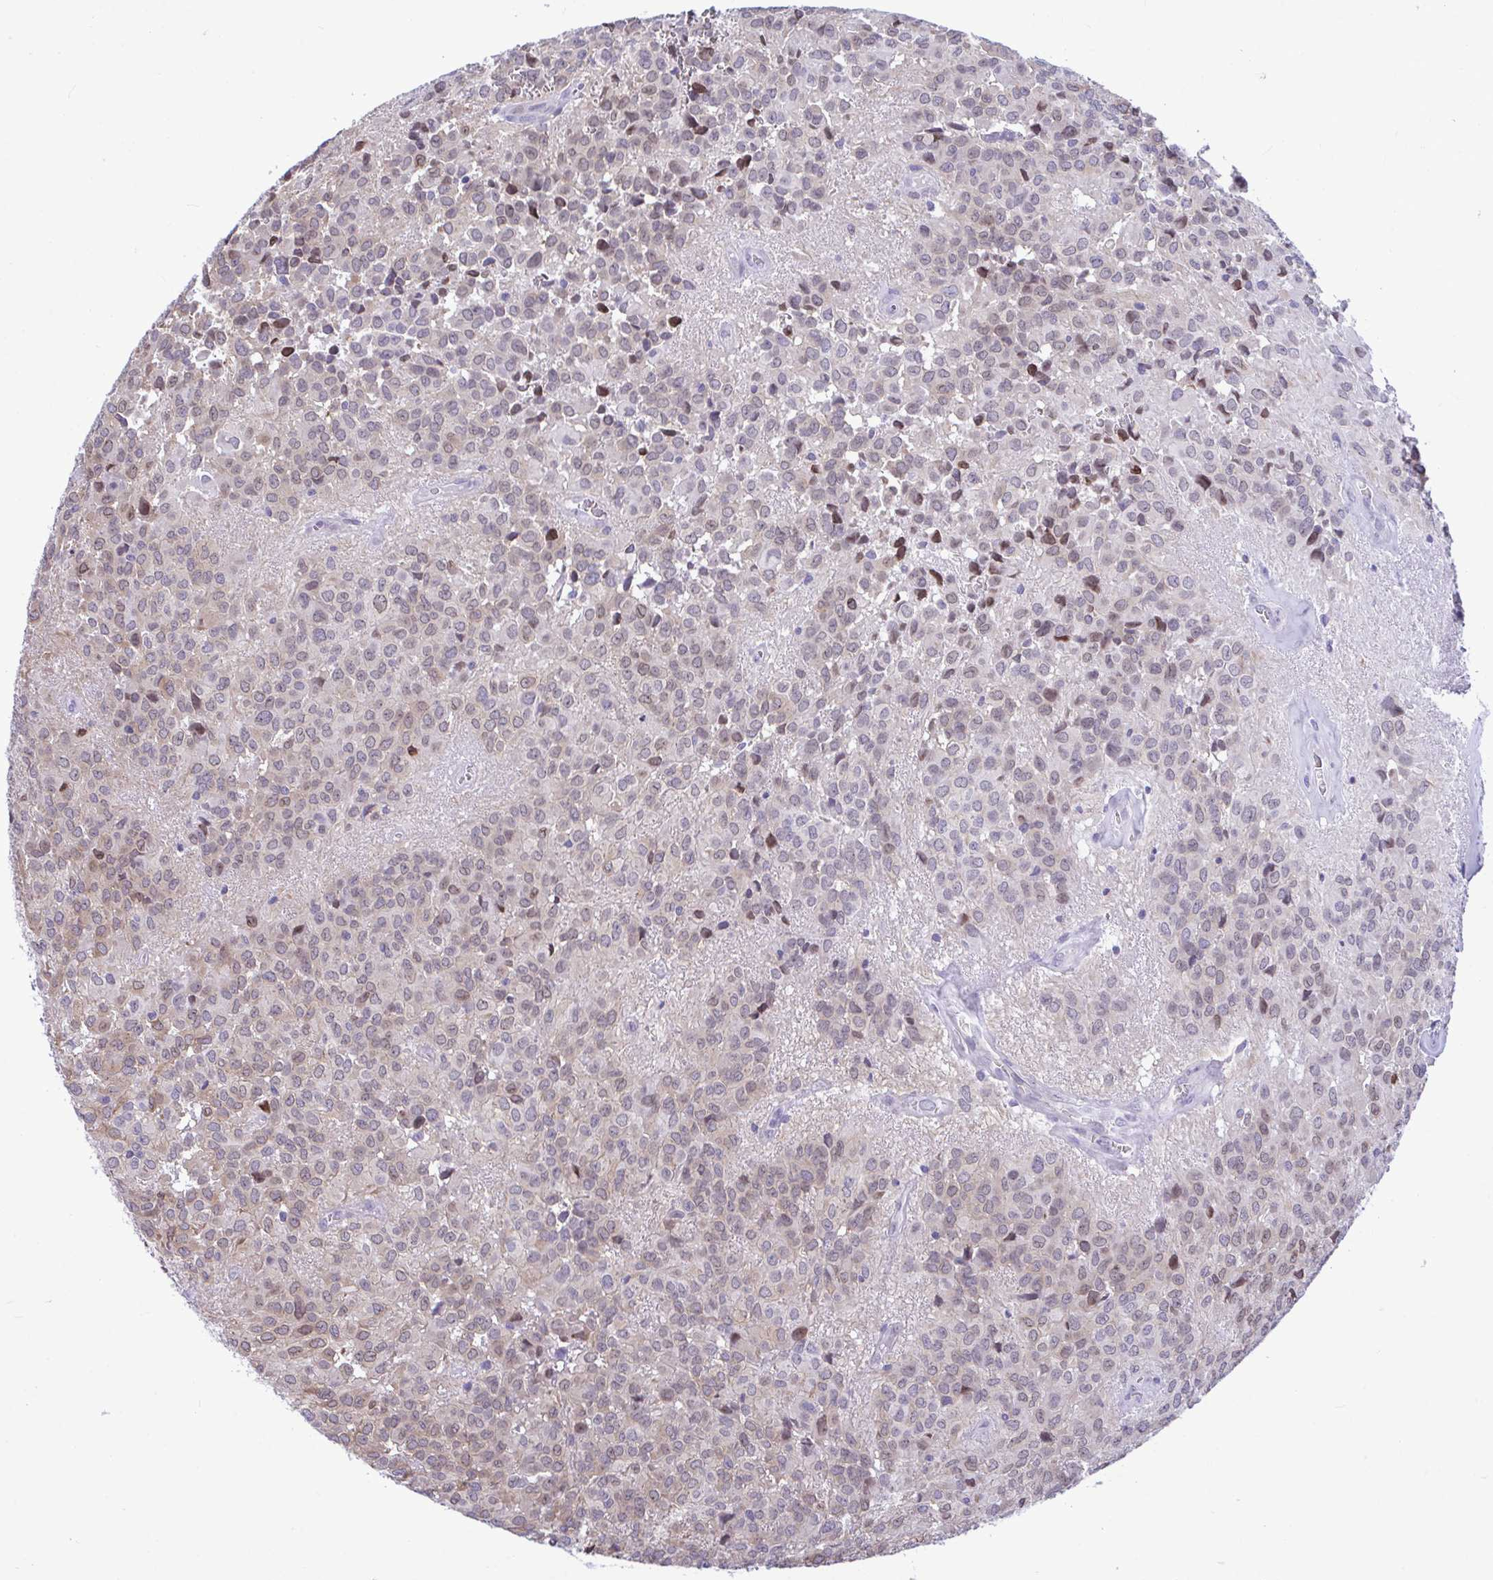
{"staining": {"intensity": "moderate", "quantity": "<25%", "location": "nuclear"}, "tissue": "glioma", "cell_type": "Tumor cells", "image_type": "cancer", "snomed": [{"axis": "morphology", "description": "Glioma, malignant, Low grade"}, {"axis": "topography", "description": "Brain"}], "caption": "IHC (DAB (3,3'-diaminobenzidine)) staining of malignant glioma (low-grade) displays moderate nuclear protein staining in approximately <25% of tumor cells.", "gene": "SLC25A51", "patient": {"sex": "male", "age": 56}}